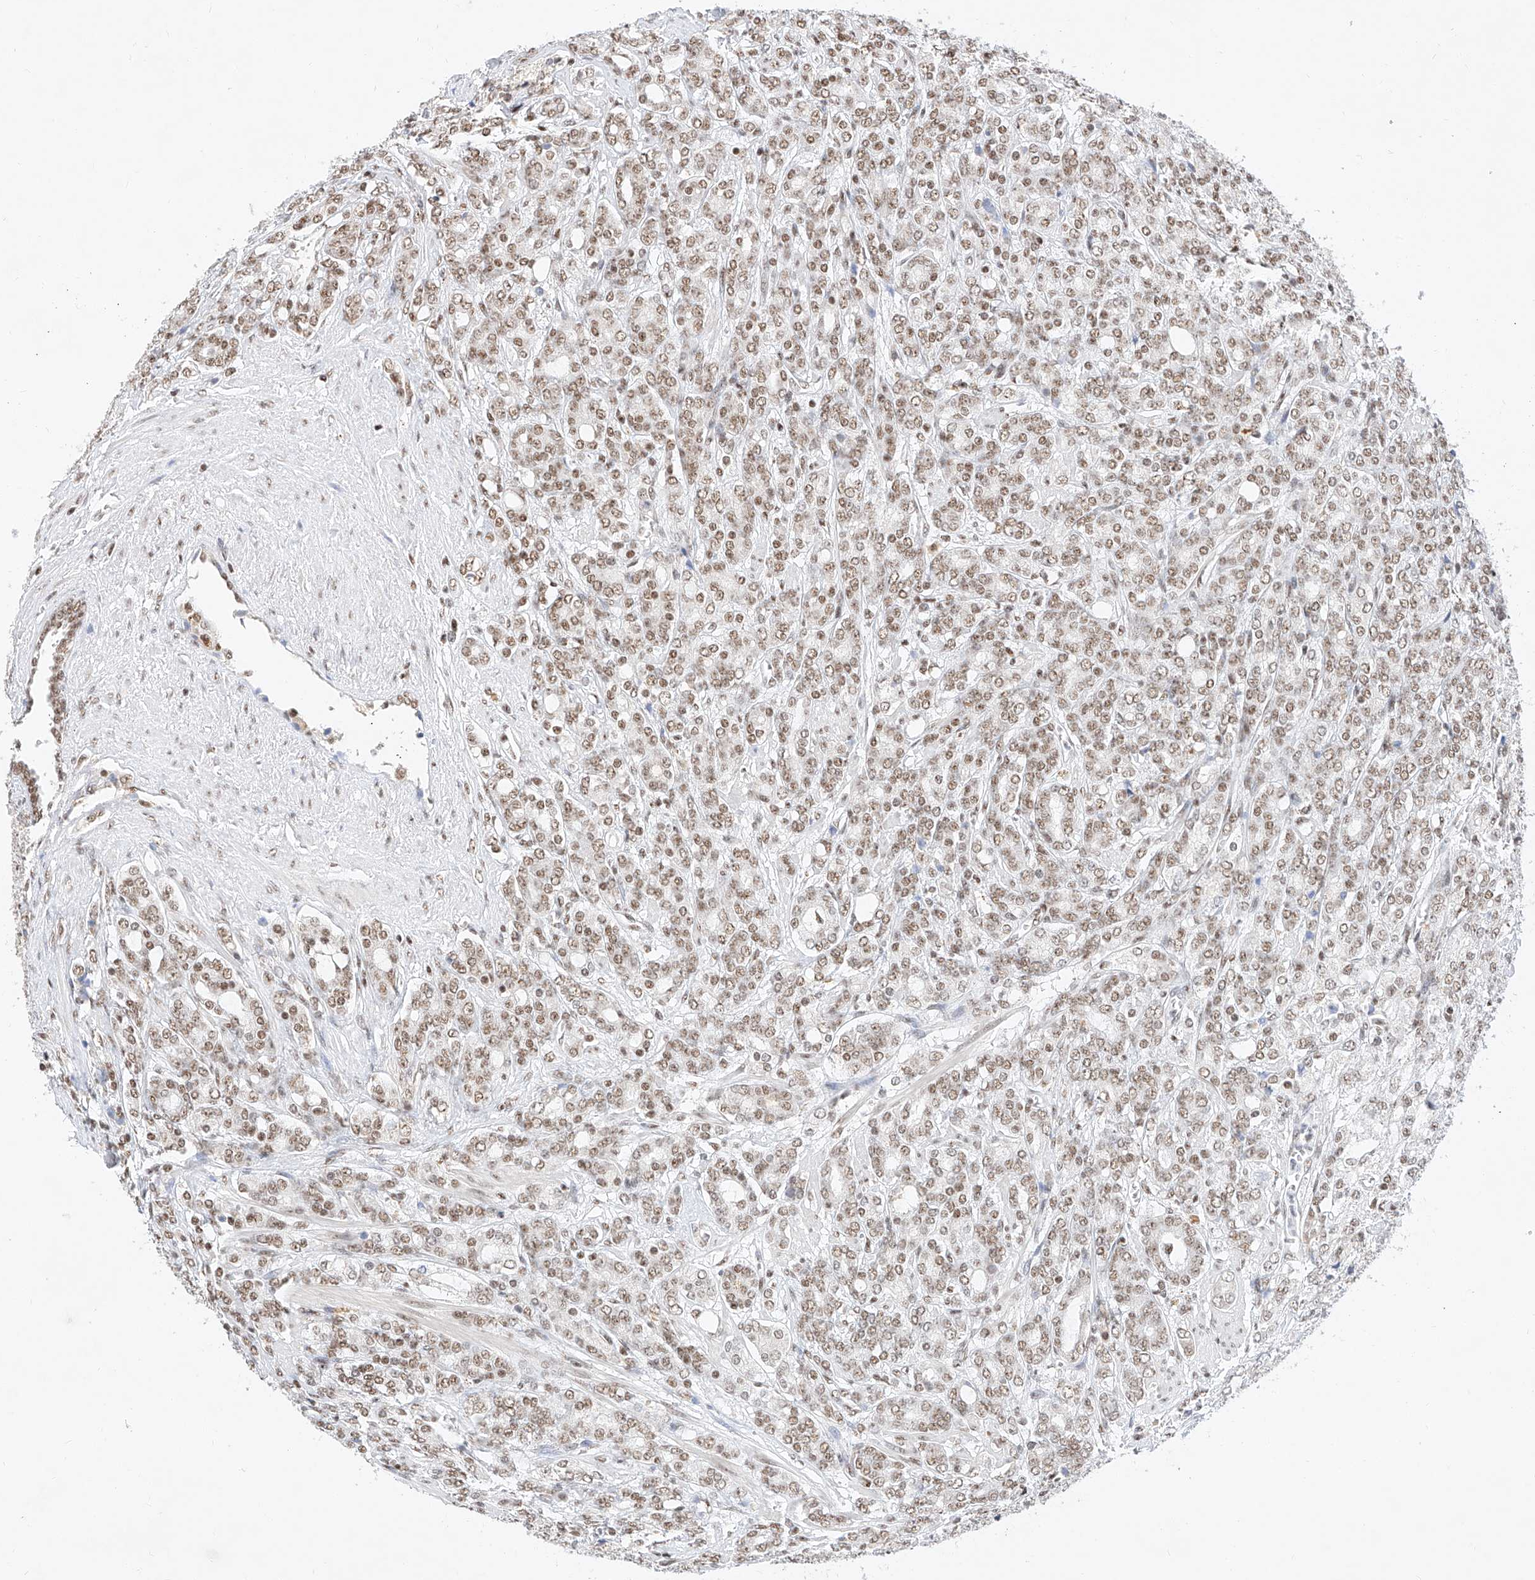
{"staining": {"intensity": "moderate", "quantity": ">75%", "location": "nuclear"}, "tissue": "prostate cancer", "cell_type": "Tumor cells", "image_type": "cancer", "snomed": [{"axis": "morphology", "description": "Adenocarcinoma, High grade"}, {"axis": "topography", "description": "Prostate"}], "caption": "Adenocarcinoma (high-grade) (prostate) stained with DAB (3,3'-diaminobenzidine) IHC shows medium levels of moderate nuclear expression in about >75% of tumor cells. (IHC, brightfield microscopy, high magnification).", "gene": "NRF1", "patient": {"sex": "male", "age": 62}}